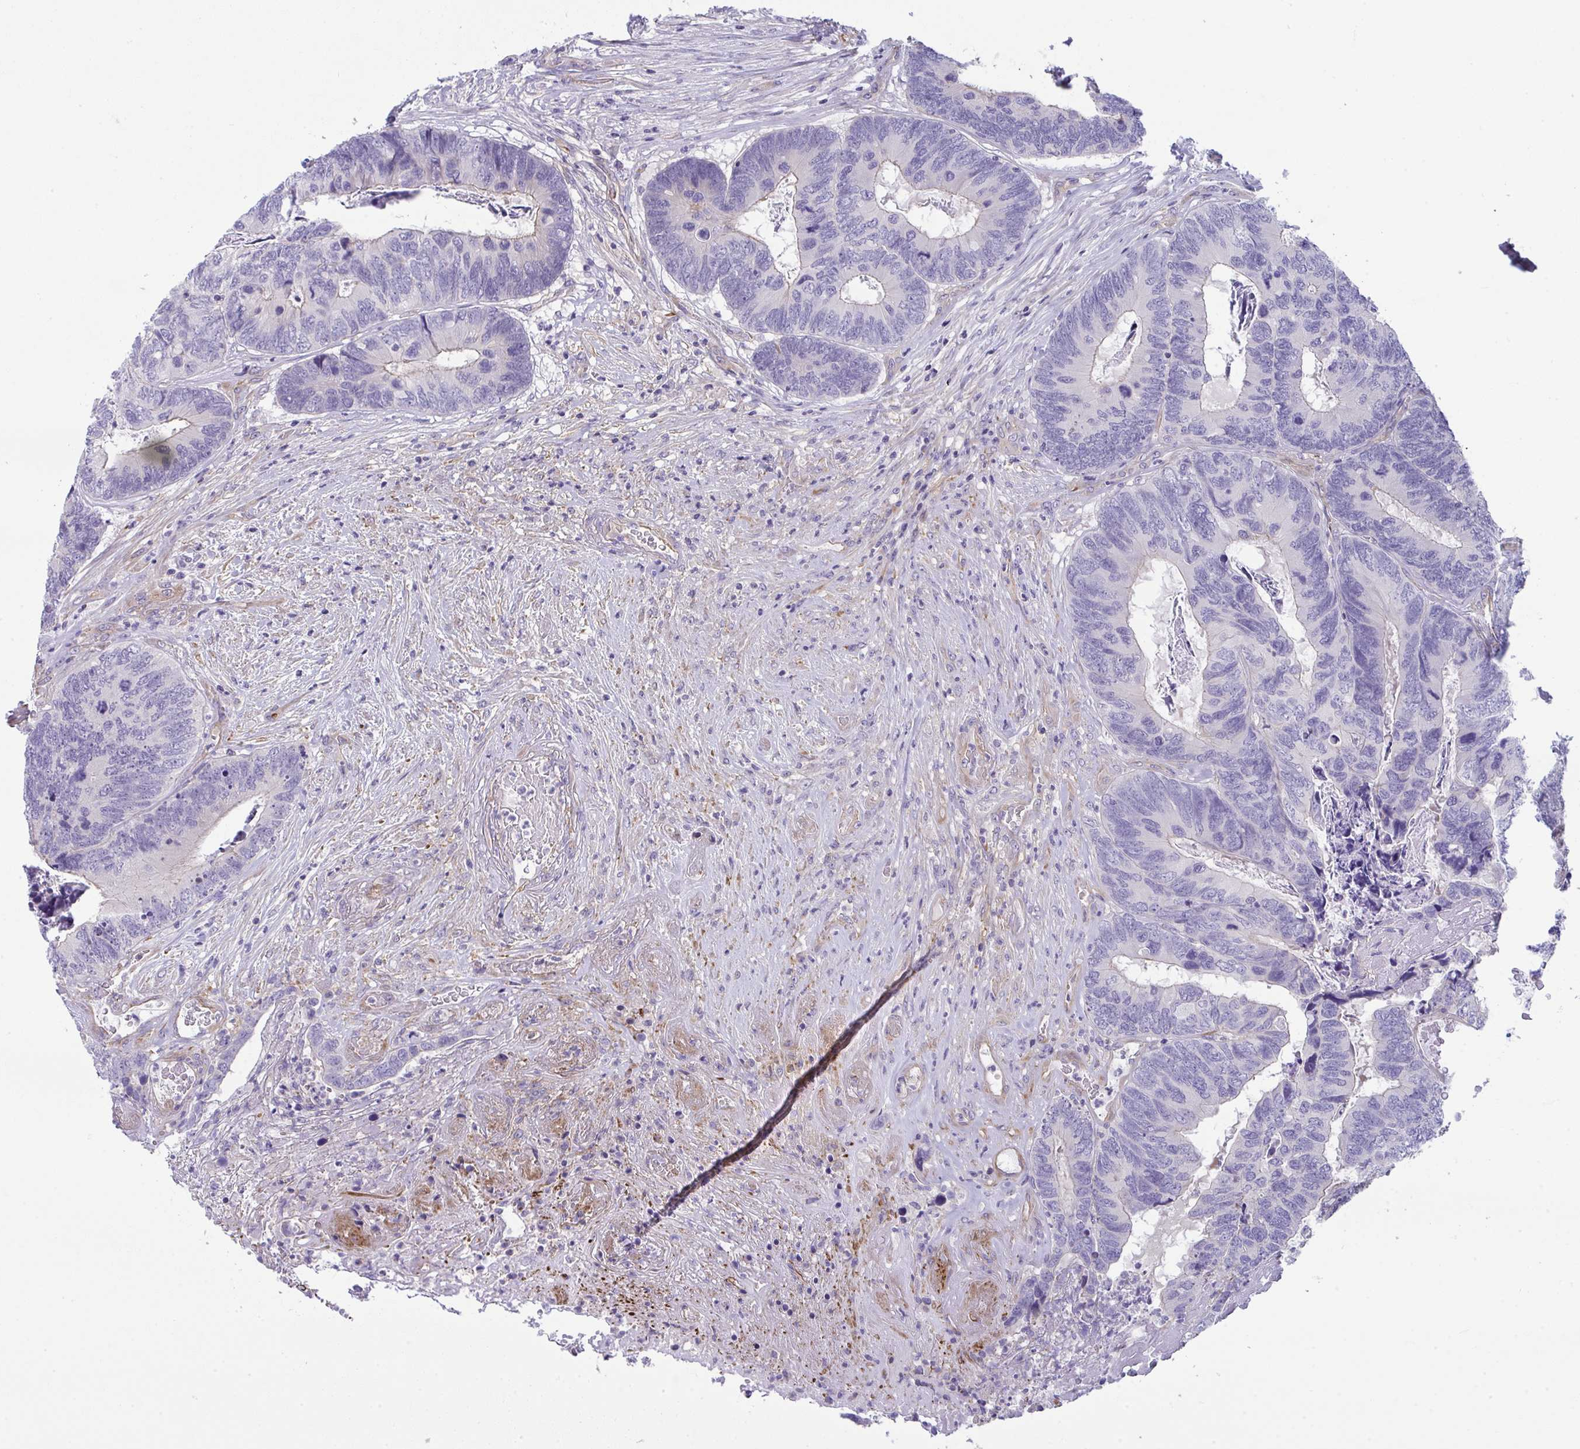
{"staining": {"intensity": "negative", "quantity": "none", "location": "none"}, "tissue": "colorectal cancer", "cell_type": "Tumor cells", "image_type": "cancer", "snomed": [{"axis": "morphology", "description": "Adenocarcinoma, NOS"}, {"axis": "topography", "description": "Colon"}], "caption": "This image is of colorectal cancer stained with immunohistochemistry (IHC) to label a protein in brown with the nuclei are counter-stained blue. There is no positivity in tumor cells.", "gene": "MYL12A", "patient": {"sex": "female", "age": 67}}